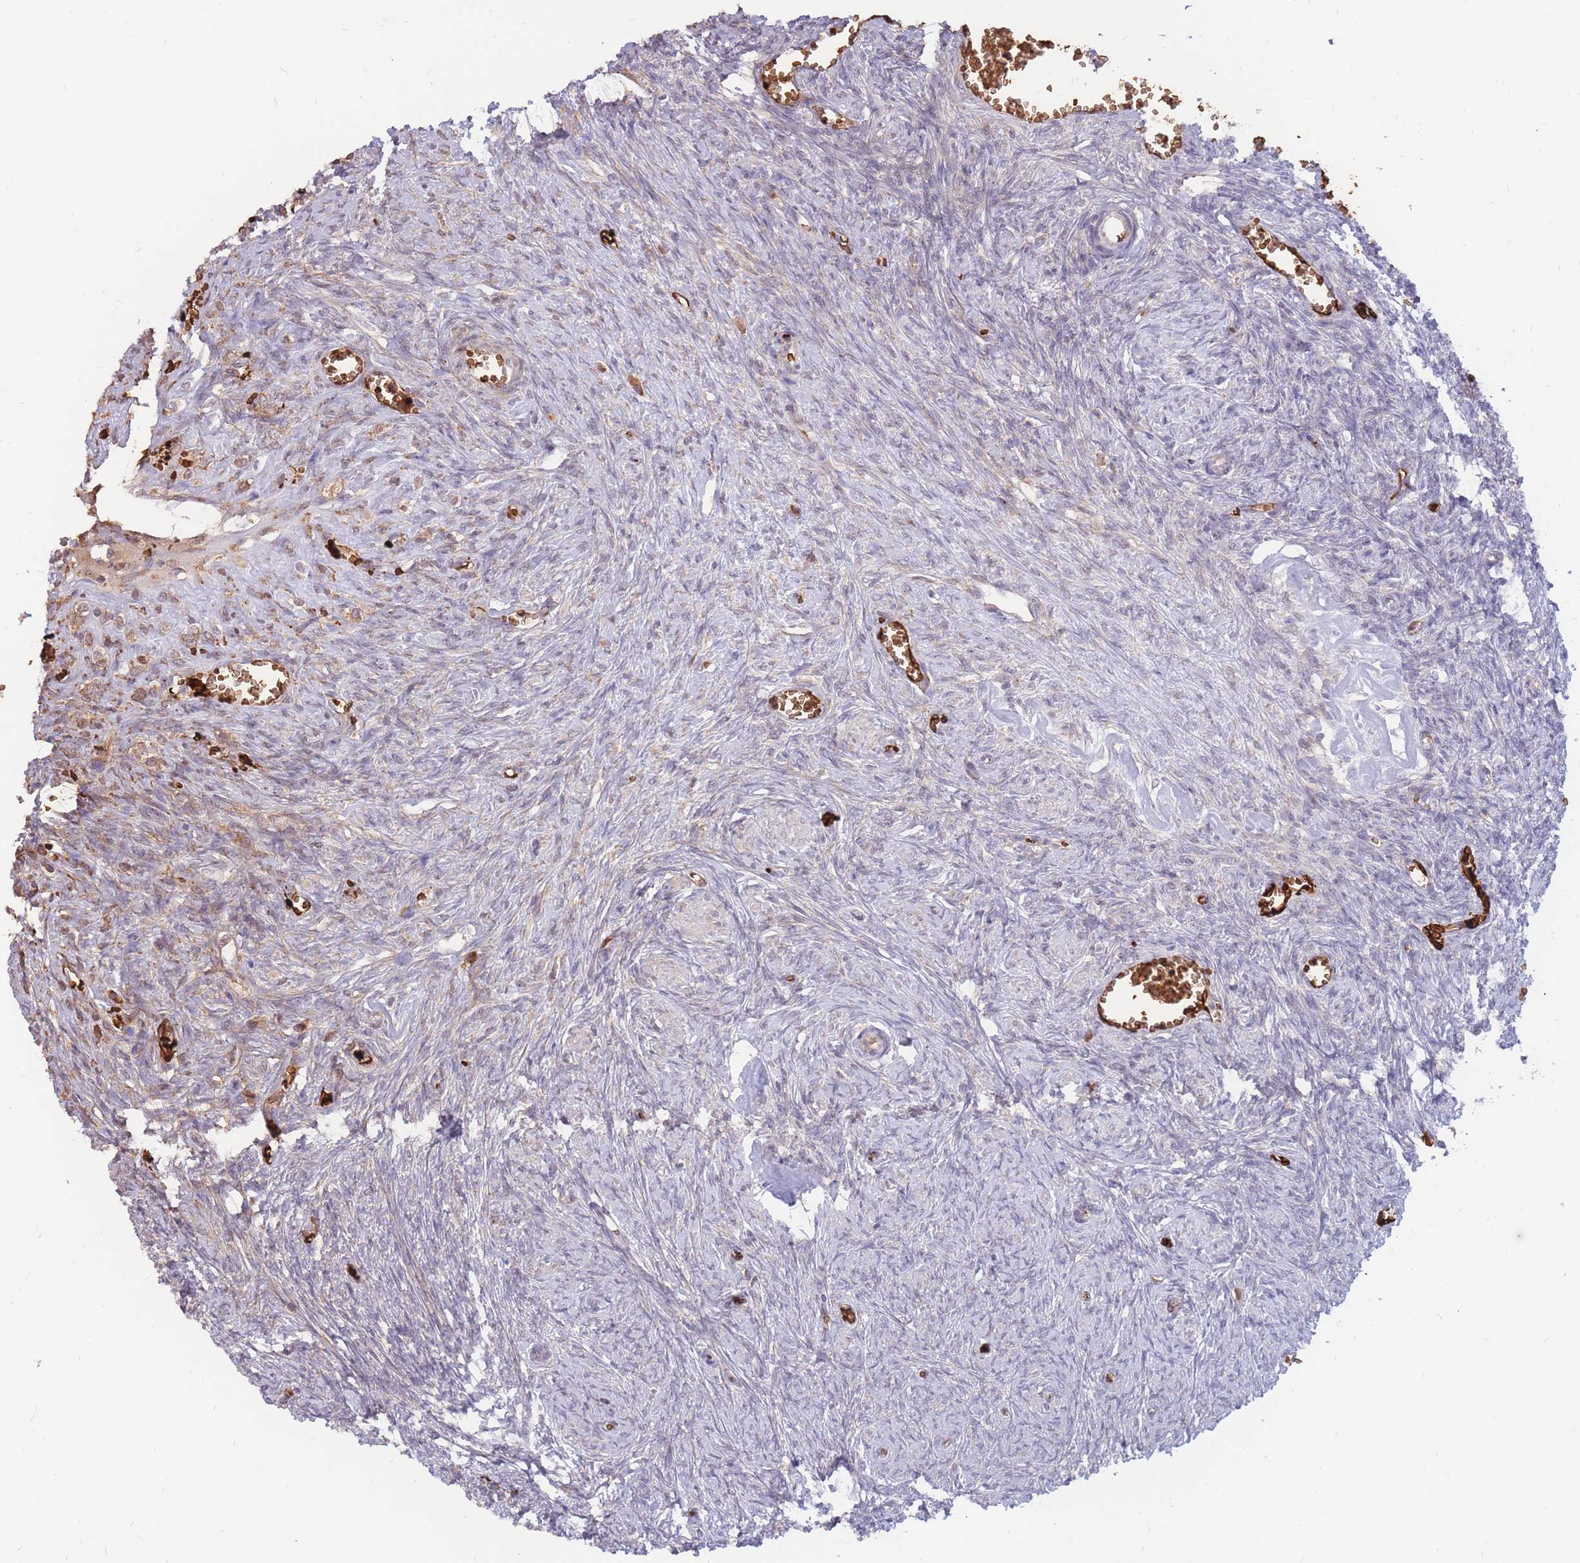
{"staining": {"intensity": "moderate", "quantity": "<25%", "location": "cytoplasmic/membranous"}, "tissue": "ovary", "cell_type": "Ovarian stroma cells", "image_type": "normal", "snomed": [{"axis": "morphology", "description": "Normal tissue, NOS"}, {"axis": "topography", "description": "Ovary"}], "caption": "Protein staining demonstrates moderate cytoplasmic/membranous expression in about <25% of ovarian stroma cells in unremarkable ovary.", "gene": "ATP10D", "patient": {"sex": "female", "age": 44}}